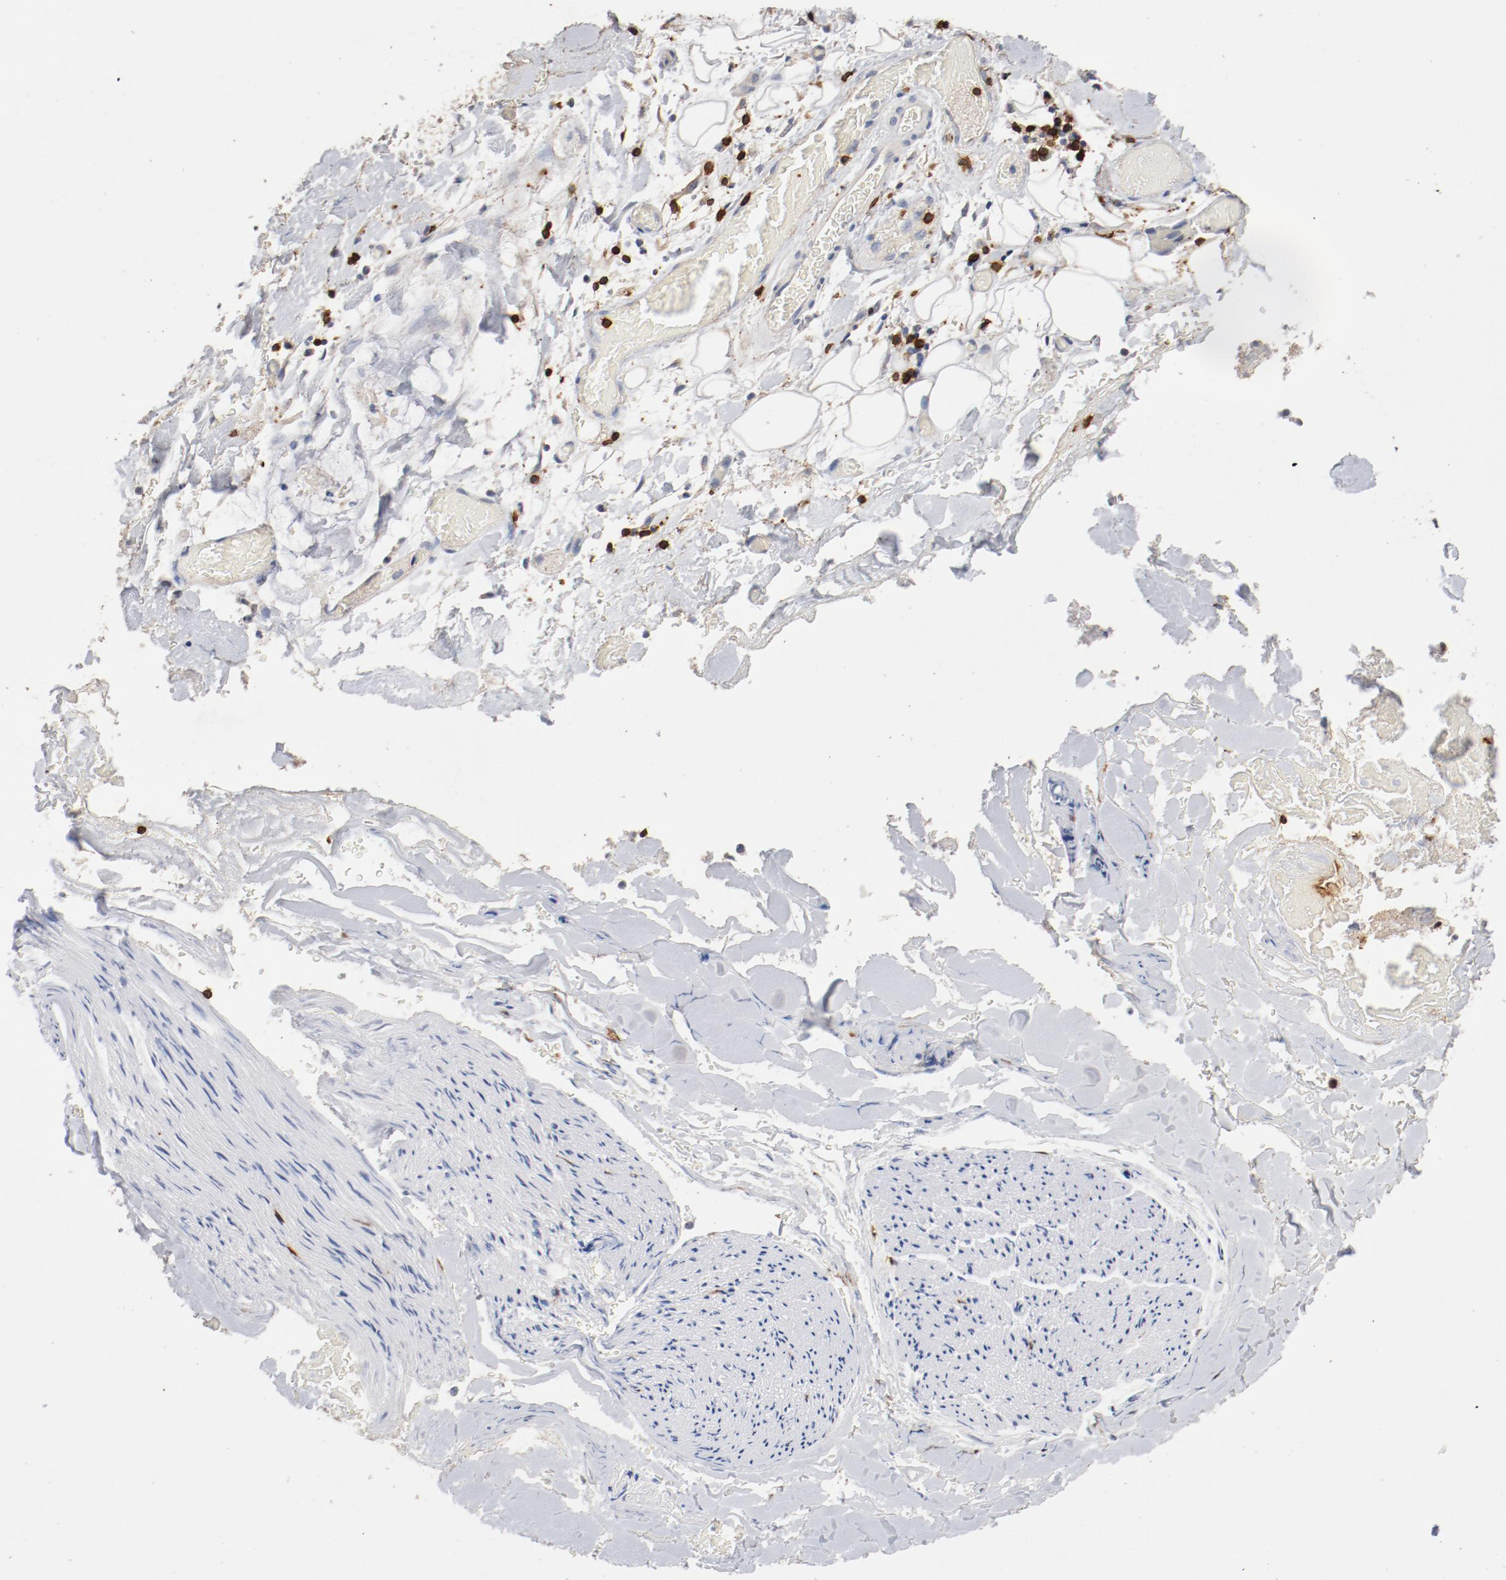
{"staining": {"intensity": "negative", "quantity": "none", "location": "none"}, "tissue": "adipose tissue", "cell_type": "Adipocytes", "image_type": "normal", "snomed": [{"axis": "morphology", "description": "Normal tissue, NOS"}, {"axis": "morphology", "description": "Cholangiocarcinoma"}, {"axis": "topography", "description": "Liver"}, {"axis": "topography", "description": "Peripheral nerve tissue"}], "caption": "This is an immunohistochemistry image of unremarkable adipose tissue. There is no staining in adipocytes.", "gene": "CD247", "patient": {"sex": "male", "age": 50}}